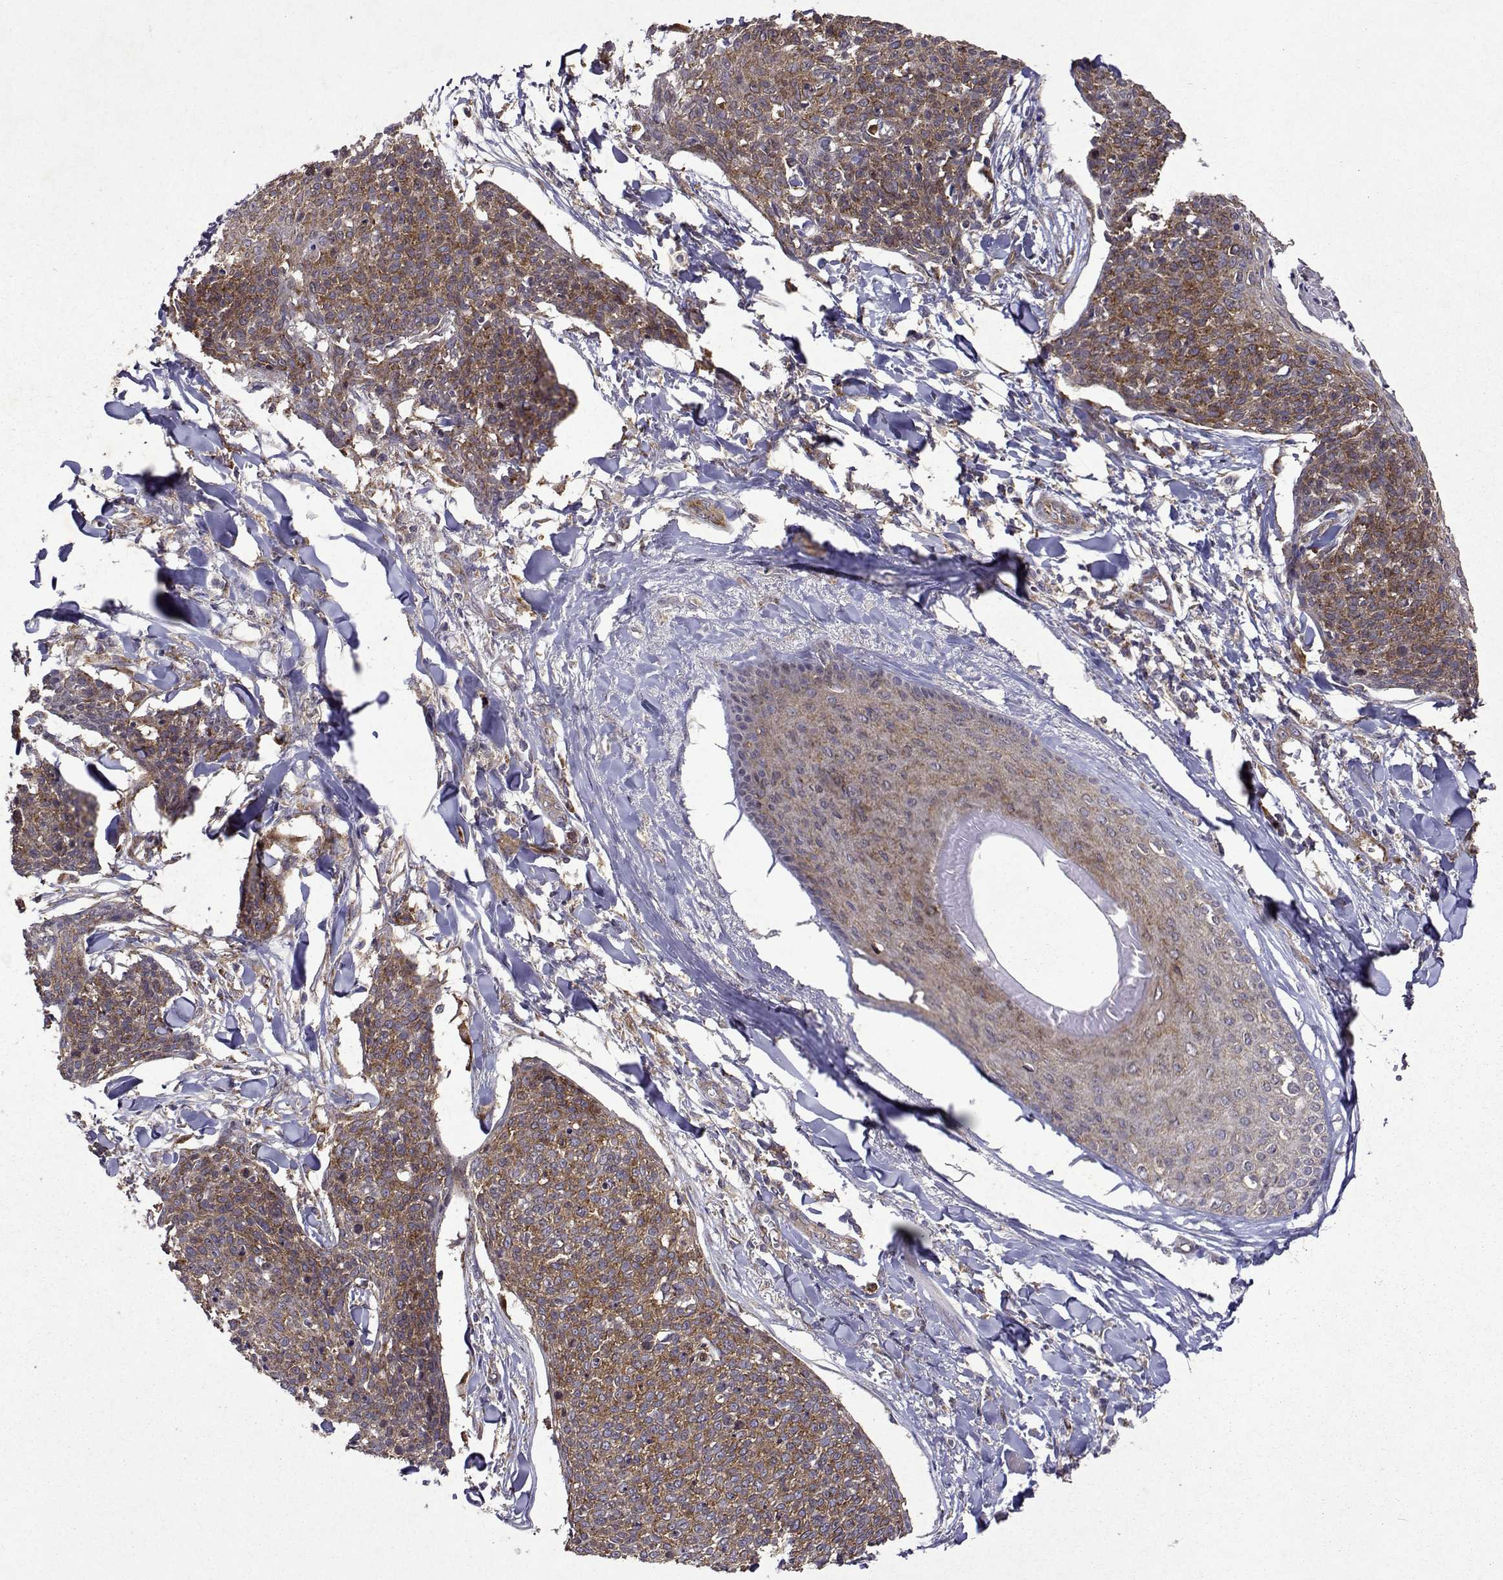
{"staining": {"intensity": "moderate", "quantity": ">75%", "location": "cytoplasmic/membranous"}, "tissue": "skin cancer", "cell_type": "Tumor cells", "image_type": "cancer", "snomed": [{"axis": "morphology", "description": "Squamous cell carcinoma, NOS"}, {"axis": "topography", "description": "Skin"}, {"axis": "topography", "description": "Vulva"}], "caption": "A medium amount of moderate cytoplasmic/membranous positivity is identified in about >75% of tumor cells in skin cancer tissue.", "gene": "TARBP2", "patient": {"sex": "female", "age": 75}}